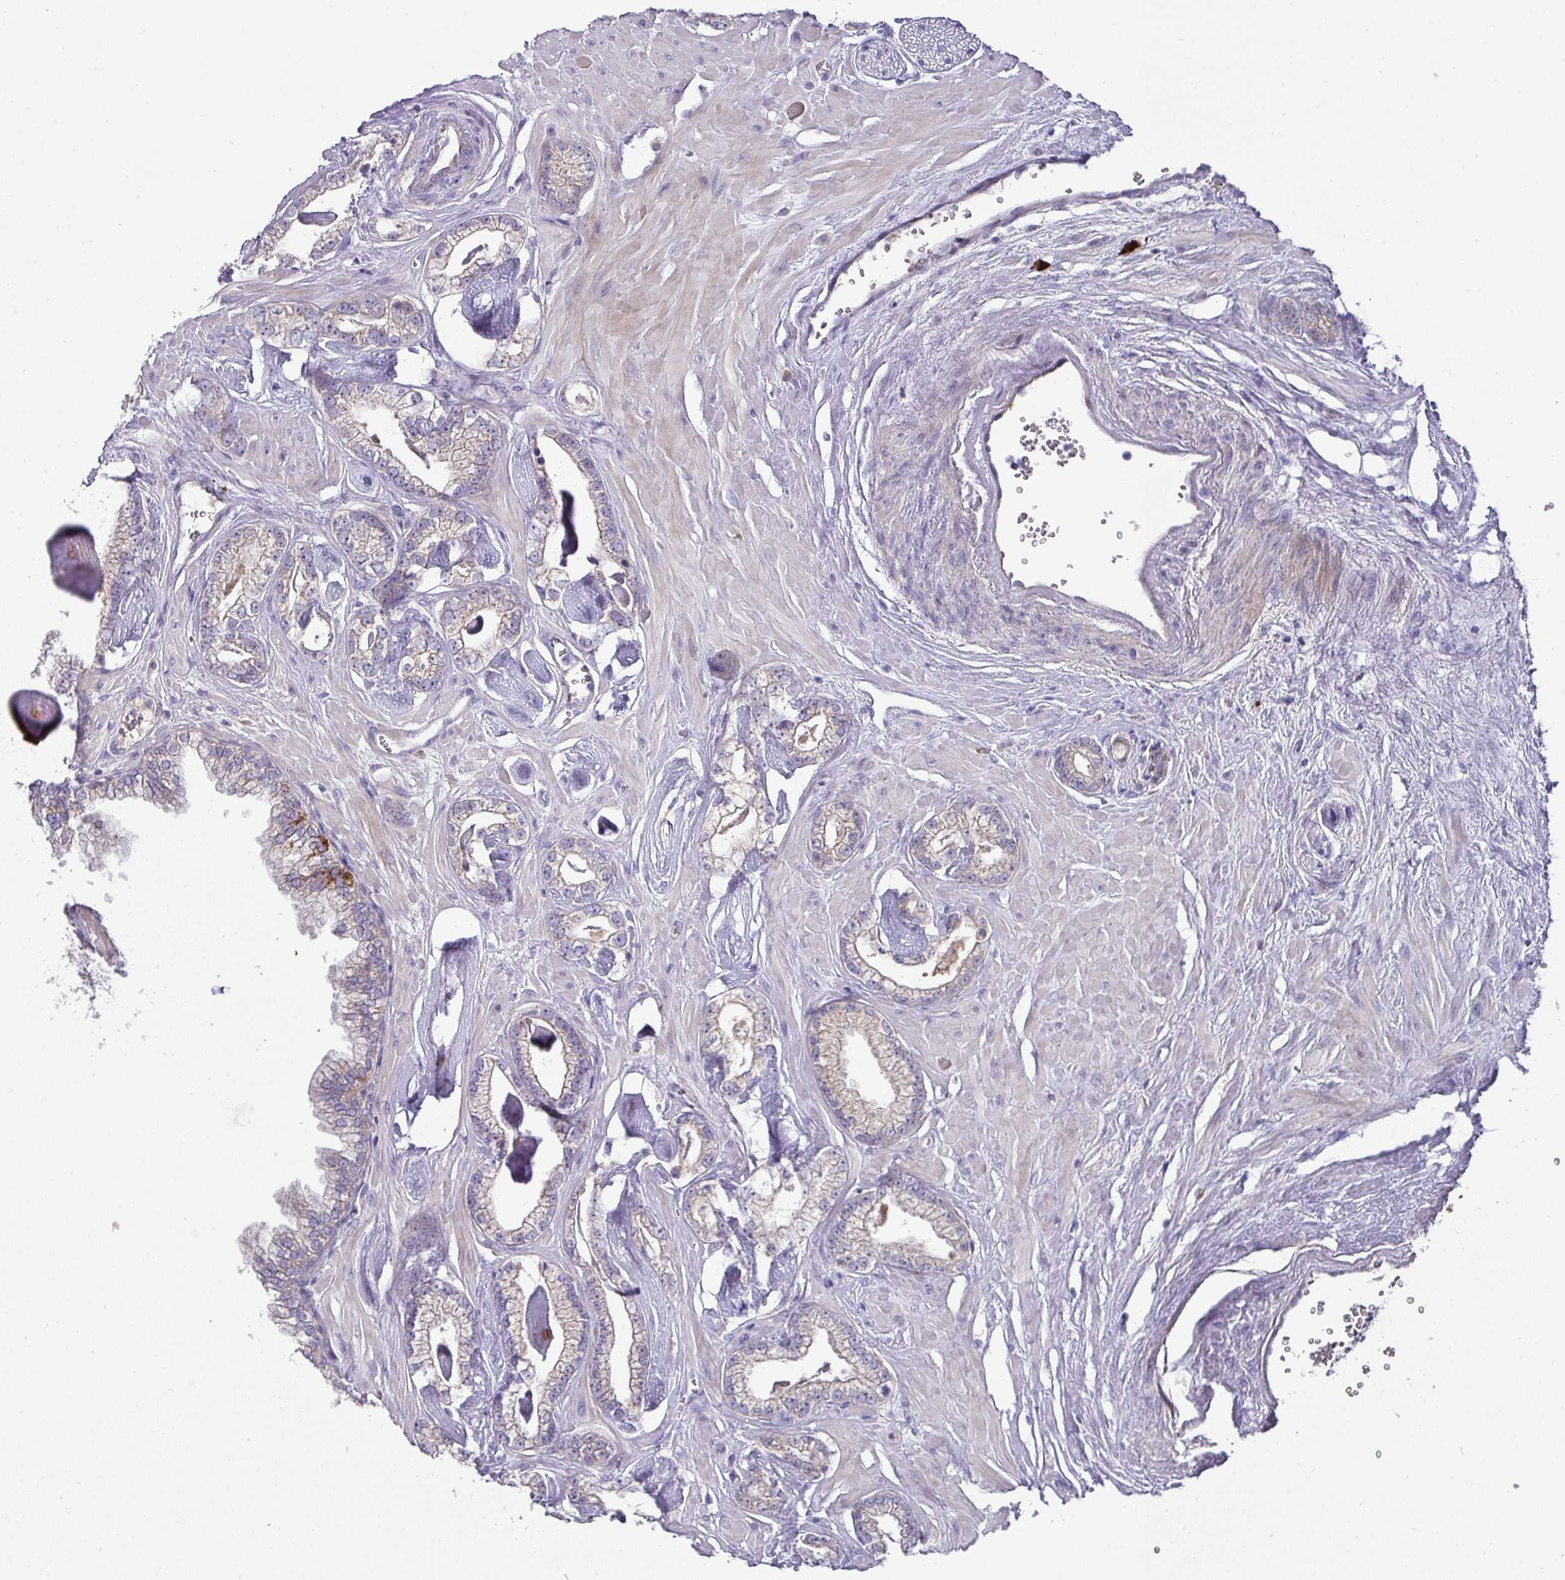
{"staining": {"intensity": "weak", "quantity": "<25%", "location": "cytoplasmic/membranous"}, "tissue": "prostate cancer", "cell_type": "Tumor cells", "image_type": "cancer", "snomed": [{"axis": "morphology", "description": "Adenocarcinoma, Low grade"}, {"axis": "topography", "description": "Prostate"}], "caption": "Human prostate cancer stained for a protein using immunohistochemistry (IHC) exhibits no positivity in tumor cells.", "gene": "IL4R", "patient": {"sex": "male", "age": 60}}